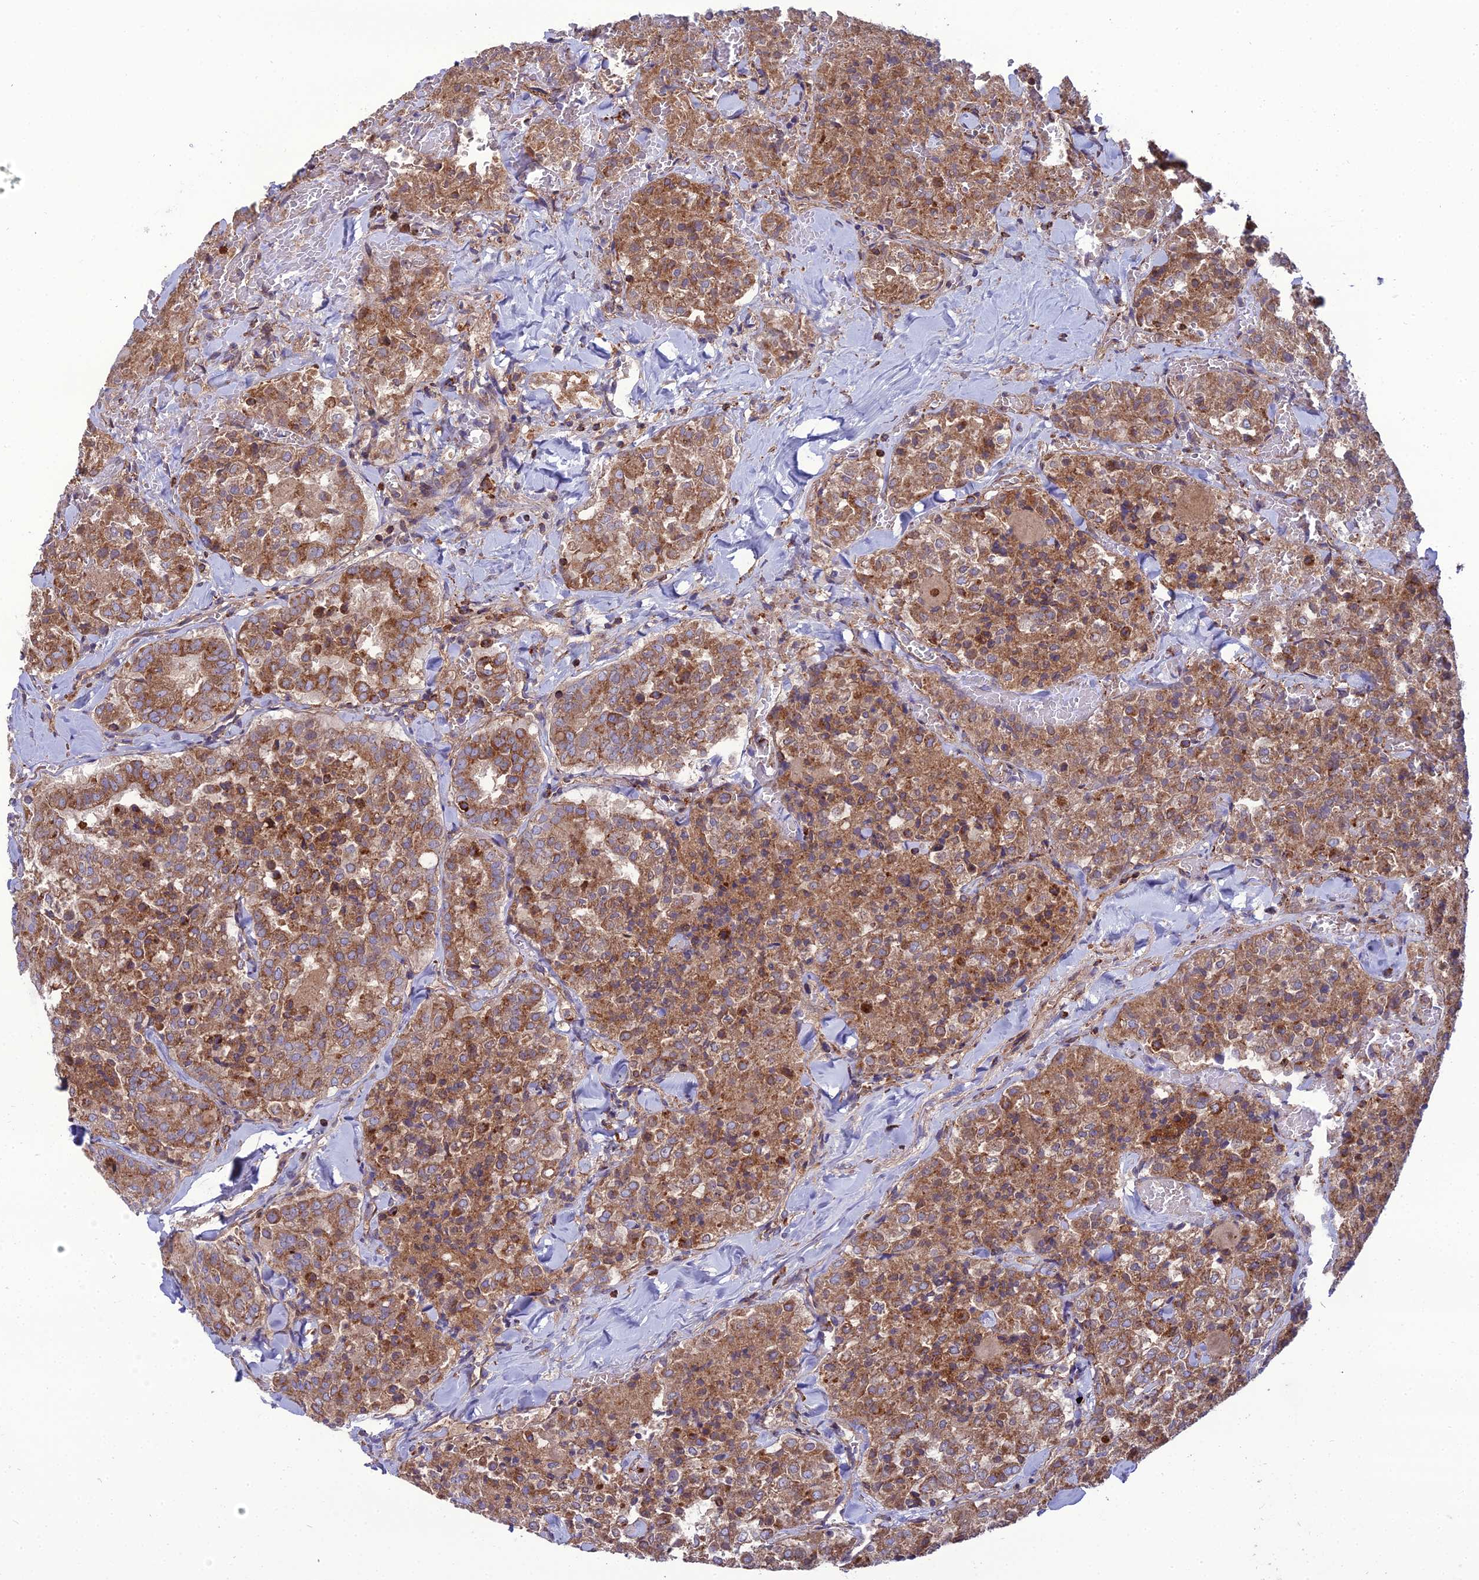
{"staining": {"intensity": "moderate", "quantity": ">75%", "location": "cytoplasmic/membranous"}, "tissue": "thyroid cancer", "cell_type": "Tumor cells", "image_type": "cancer", "snomed": [{"axis": "morphology", "description": "Follicular adenoma carcinoma, NOS"}, {"axis": "topography", "description": "Thyroid gland"}], "caption": "Immunohistochemical staining of human thyroid follicular adenoma carcinoma displays medium levels of moderate cytoplasmic/membranous positivity in approximately >75% of tumor cells. (IHC, brightfield microscopy, high magnification).", "gene": "LNPEP", "patient": {"sex": "male", "age": 75}}